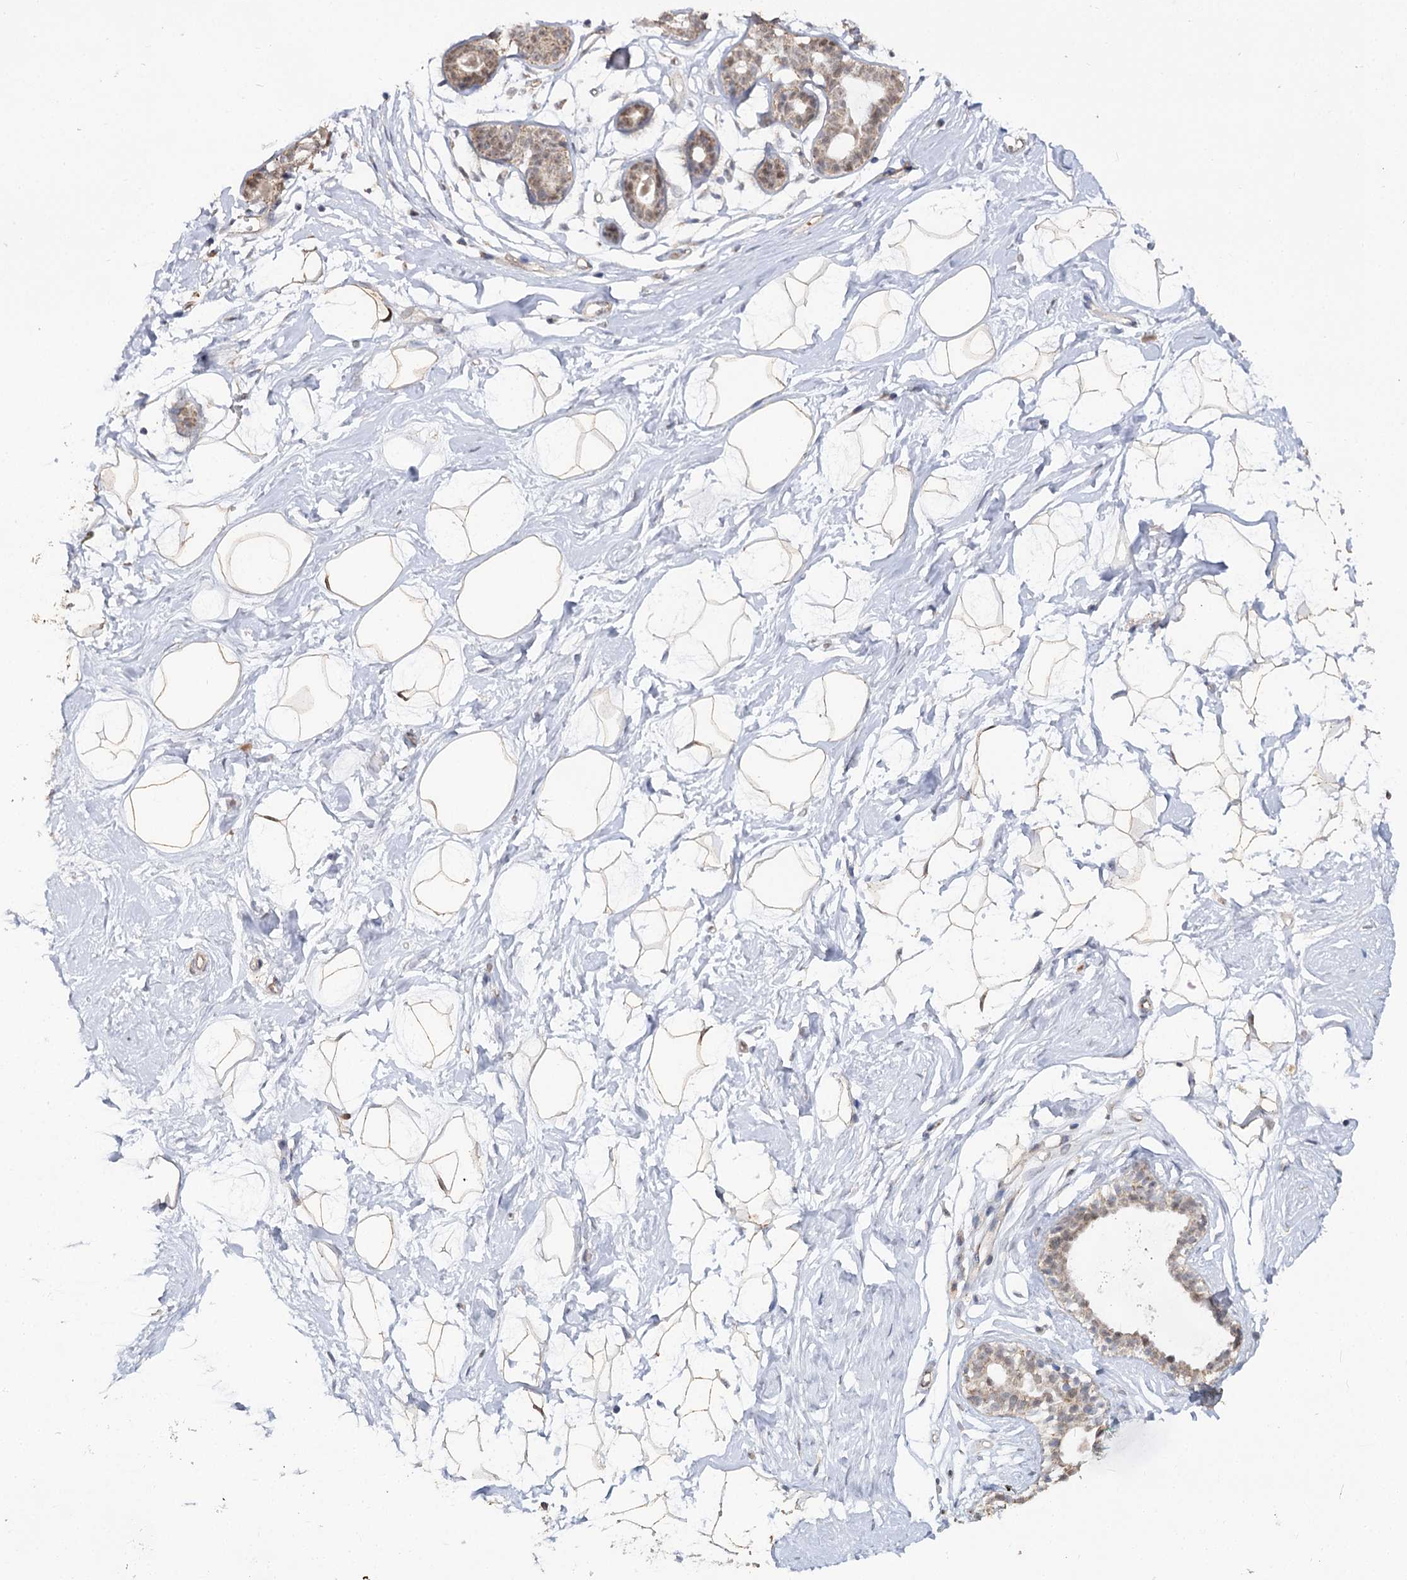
{"staining": {"intensity": "weak", "quantity": "25%-75%", "location": "cytoplasmic/membranous"}, "tissue": "breast", "cell_type": "Adipocytes", "image_type": "normal", "snomed": [{"axis": "morphology", "description": "Normal tissue, NOS"}, {"axis": "morphology", "description": "Adenoma, NOS"}, {"axis": "topography", "description": "Breast"}], "caption": "A brown stain labels weak cytoplasmic/membranous expression of a protein in adipocytes of normal breast.", "gene": "RUFY4", "patient": {"sex": "female", "age": 23}}